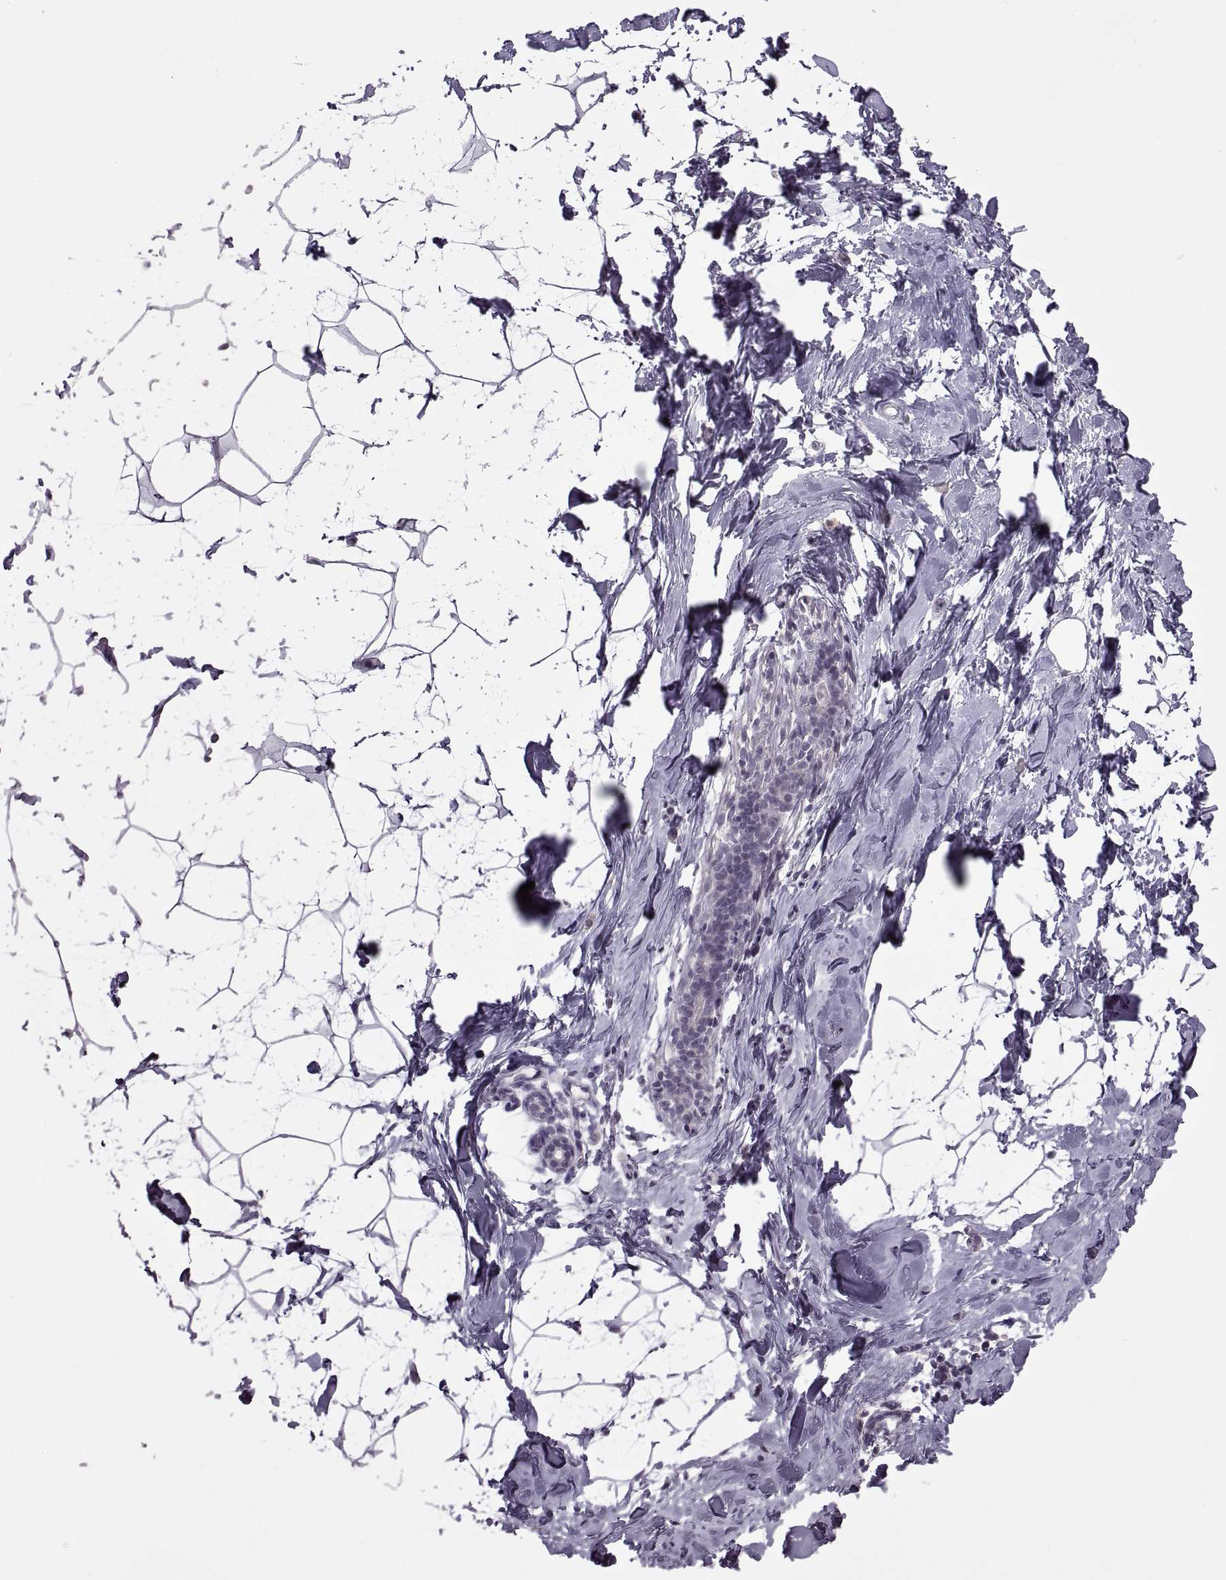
{"staining": {"intensity": "negative", "quantity": "none", "location": "none"}, "tissue": "breast", "cell_type": "Adipocytes", "image_type": "normal", "snomed": [{"axis": "morphology", "description": "Normal tissue, NOS"}, {"axis": "topography", "description": "Breast"}], "caption": "This is an IHC micrograph of normal breast. There is no staining in adipocytes.", "gene": "OTP", "patient": {"sex": "female", "age": 32}}